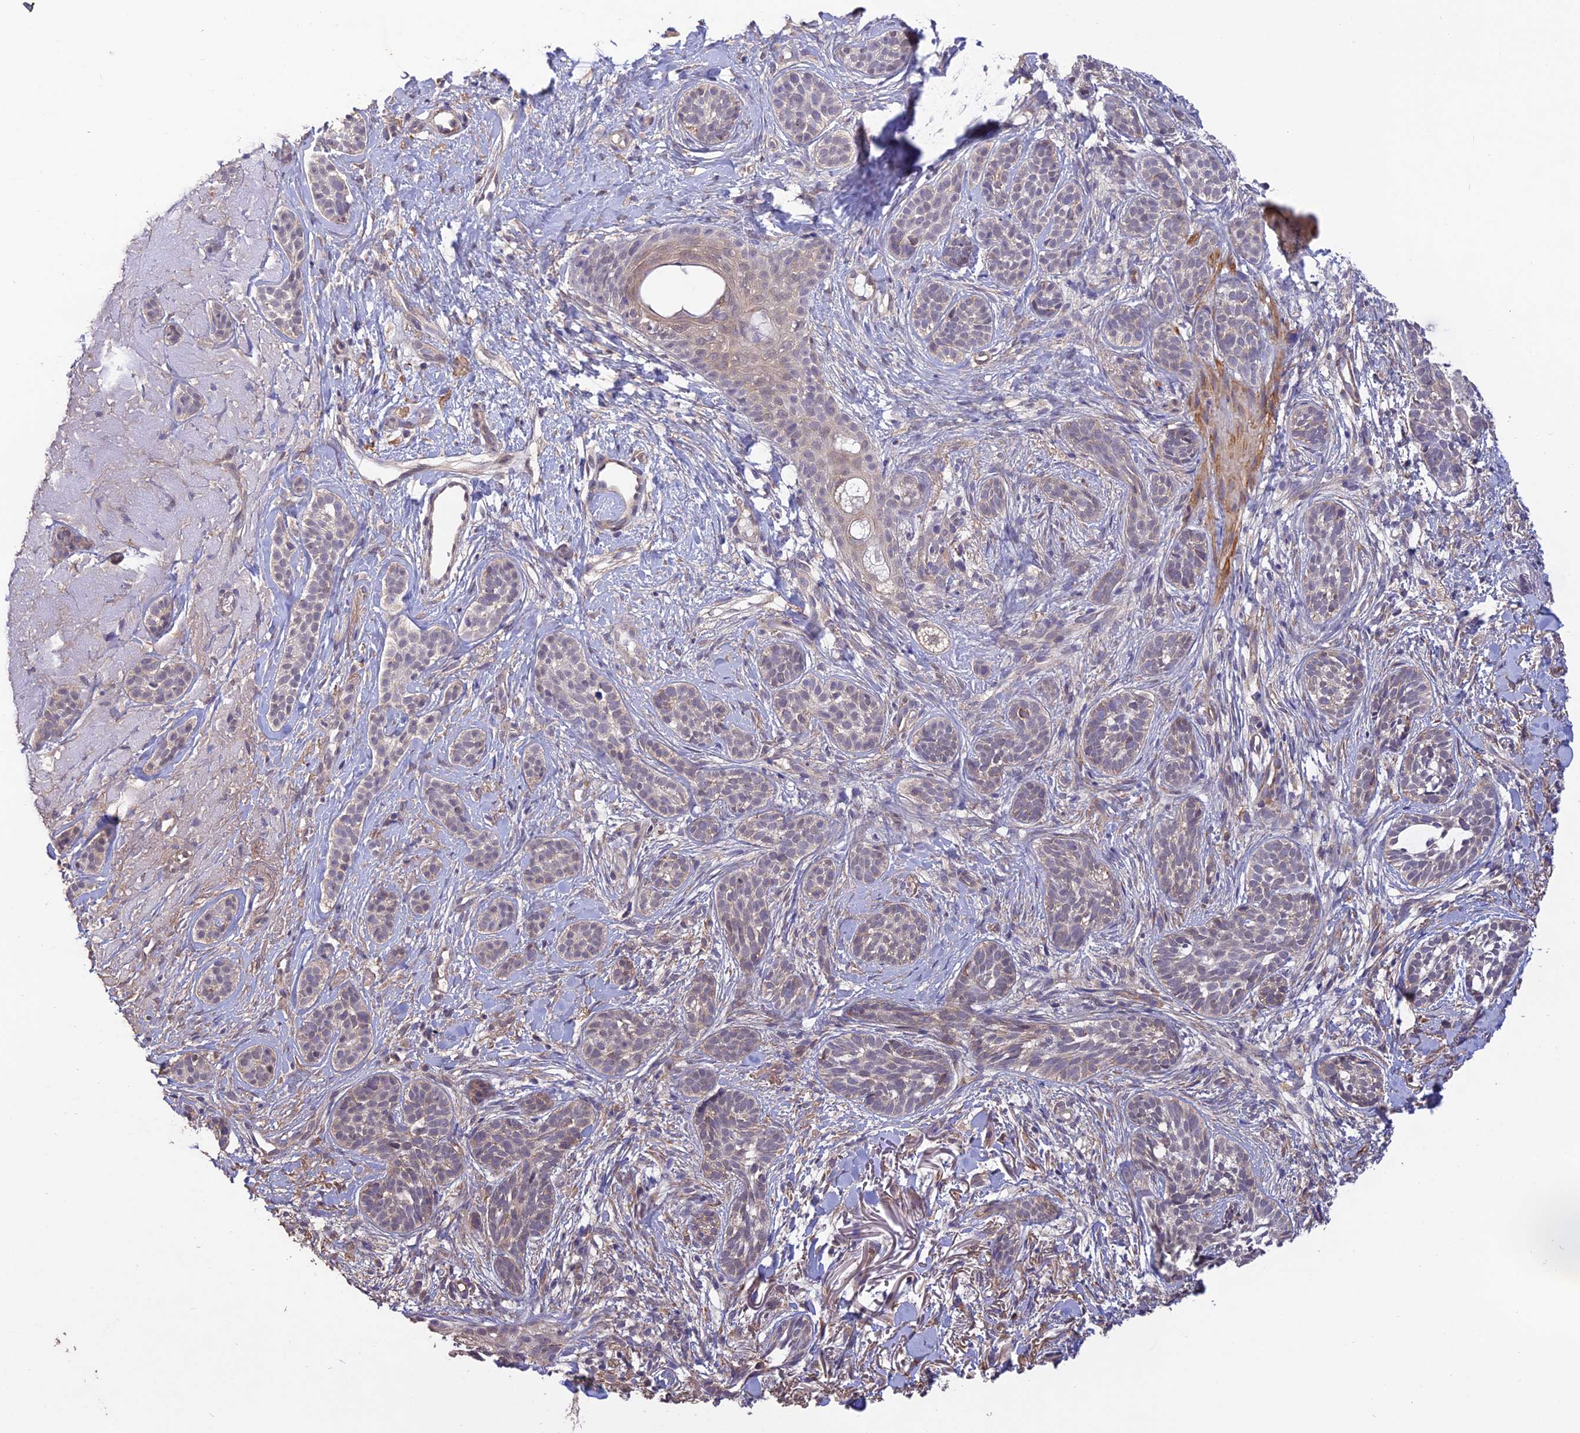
{"staining": {"intensity": "negative", "quantity": "none", "location": "none"}, "tissue": "skin cancer", "cell_type": "Tumor cells", "image_type": "cancer", "snomed": [{"axis": "morphology", "description": "Basal cell carcinoma"}, {"axis": "topography", "description": "Skin"}], "caption": "Immunohistochemistry (IHC) micrograph of neoplastic tissue: human skin cancer (basal cell carcinoma) stained with DAB displays no significant protein expression in tumor cells. Brightfield microscopy of IHC stained with DAB (3,3'-diaminobenzidine) (brown) and hematoxylin (blue), captured at high magnification.", "gene": "PAGR1", "patient": {"sex": "male", "age": 71}}